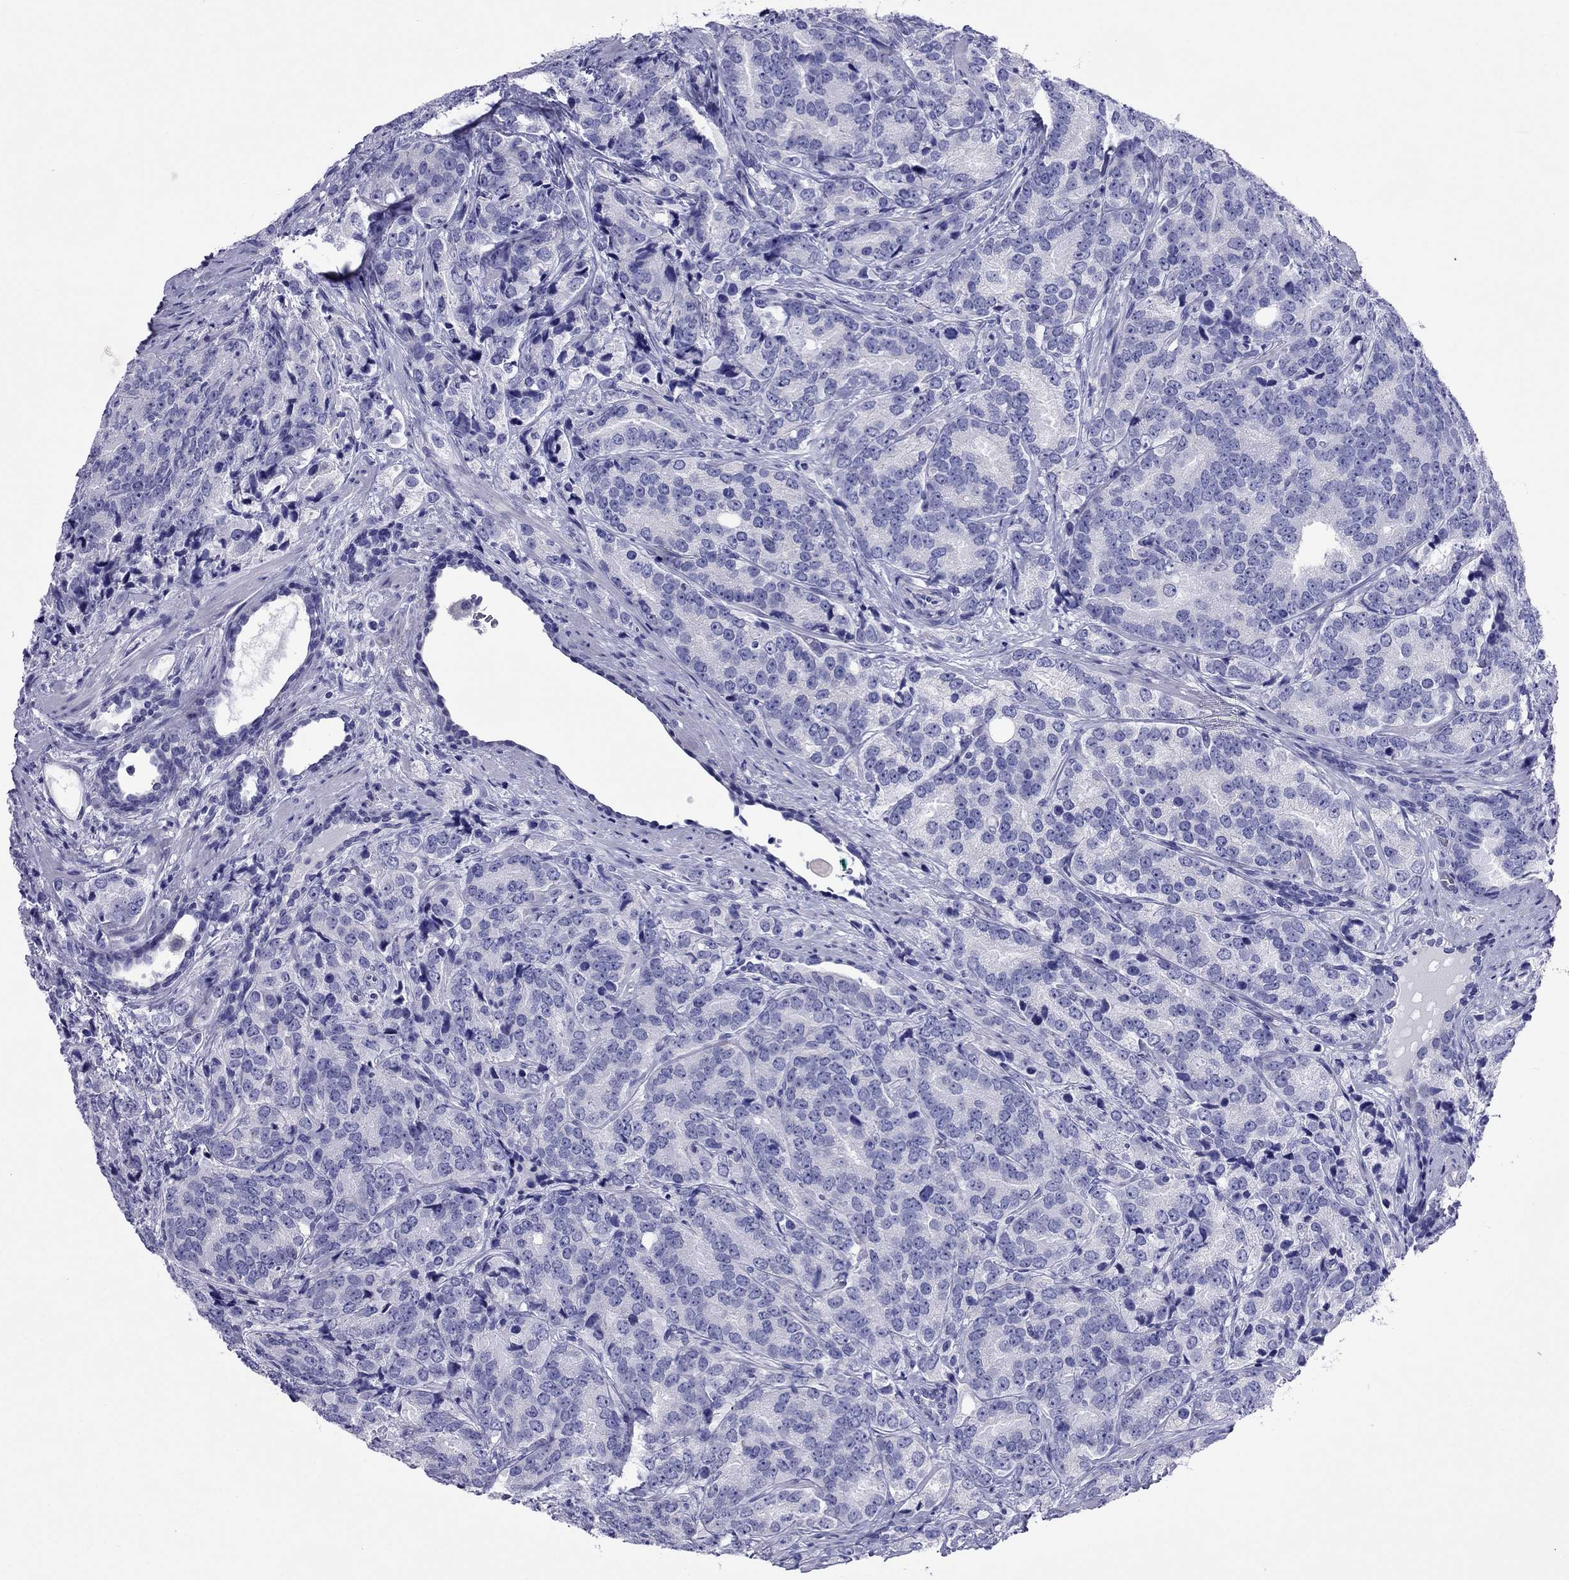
{"staining": {"intensity": "negative", "quantity": "none", "location": "none"}, "tissue": "prostate cancer", "cell_type": "Tumor cells", "image_type": "cancer", "snomed": [{"axis": "morphology", "description": "Adenocarcinoma, NOS"}, {"axis": "topography", "description": "Prostate"}], "caption": "An image of prostate adenocarcinoma stained for a protein shows no brown staining in tumor cells. (DAB immunohistochemistry visualized using brightfield microscopy, high magnification).", "gene": "PCDHA6", "patient": {"sex": "male", "age": 71}}